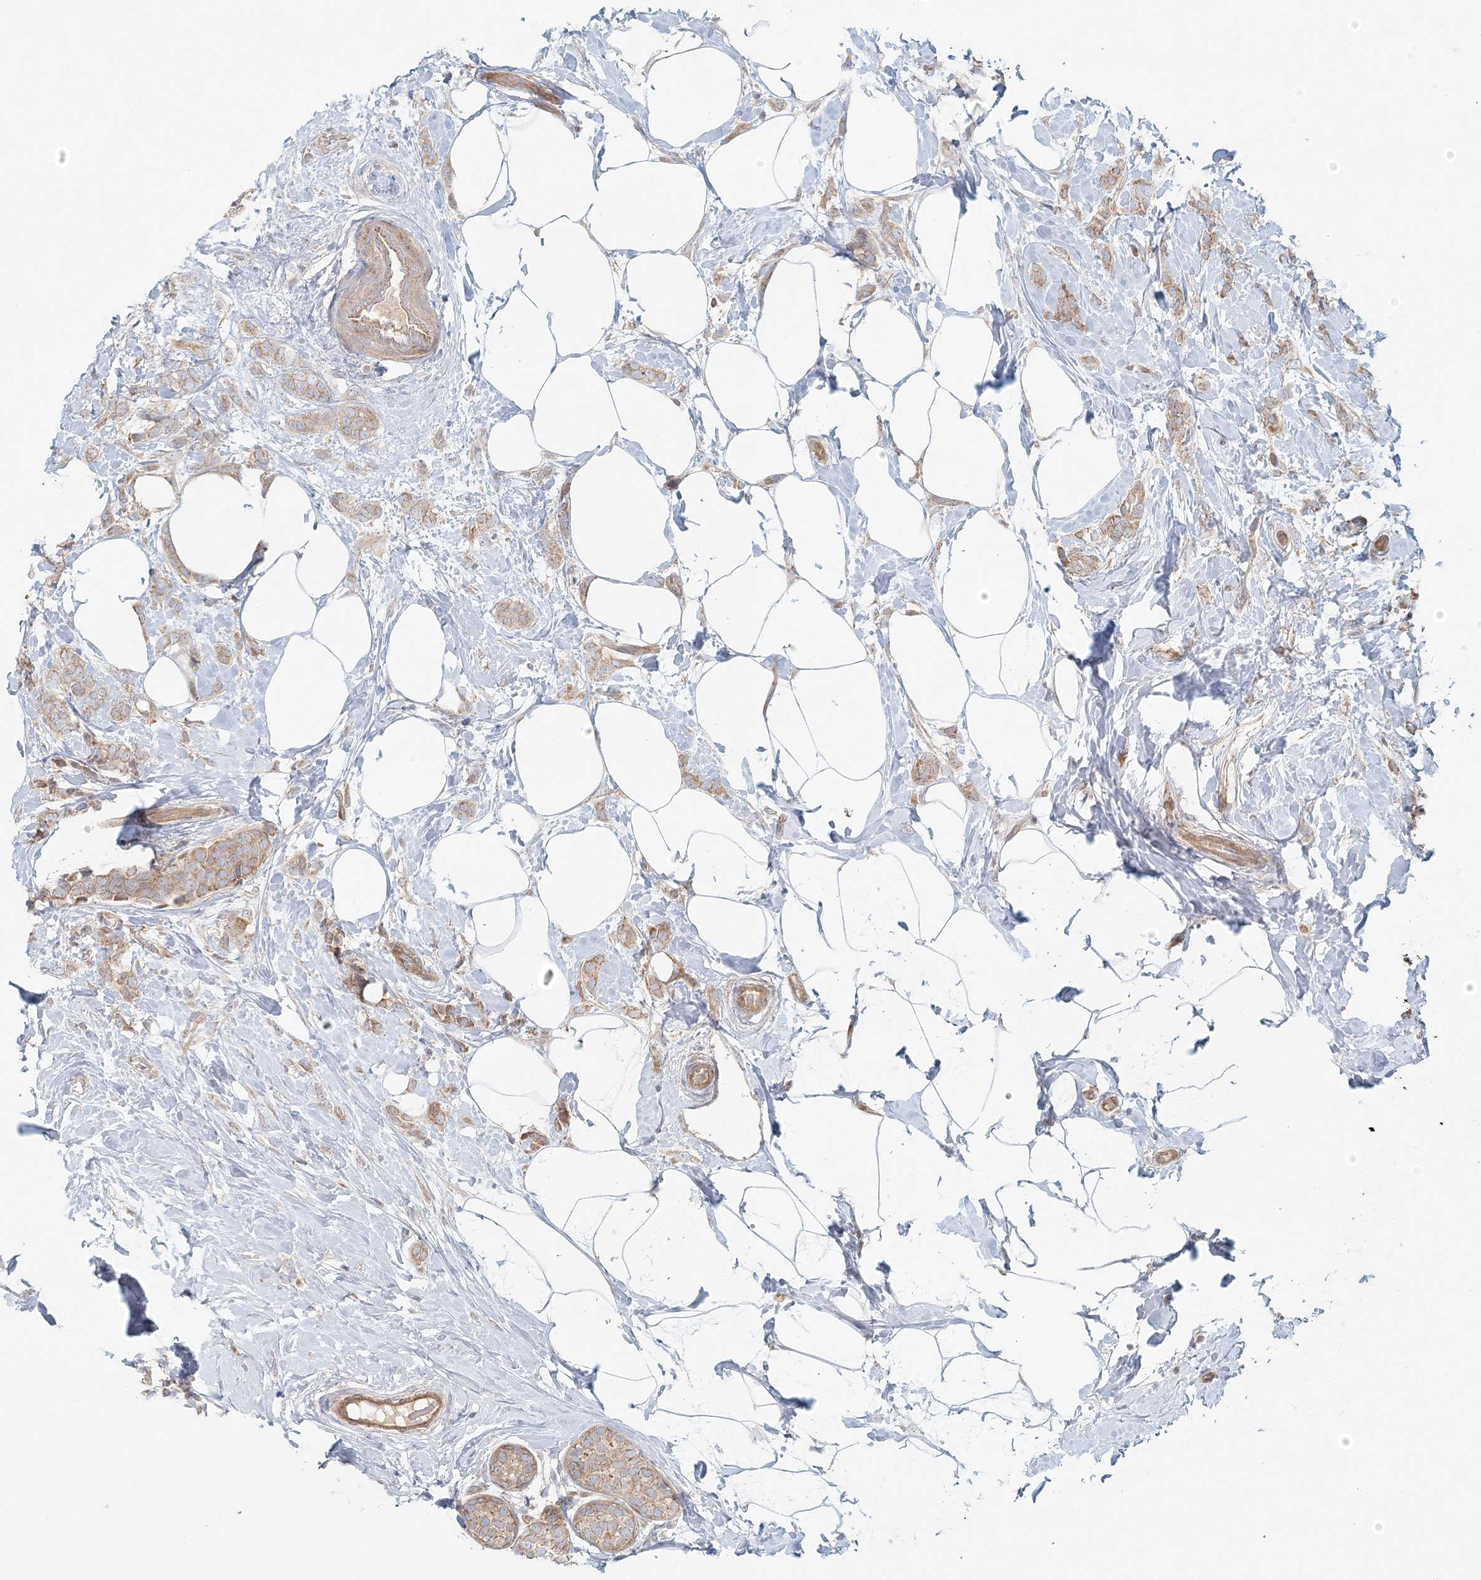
{"staining": {"intensity": "moderate", "quantity": ">75%", "location": "cytoplasmic/membranous"}, "tissue": "breast cancer", "cell_type": "Tumor cells", "image_type": "cancer", "snomed": [{"axis": "morphology", "description": "Lobular carcinoma, in situ"}, {"axis": "morphology", "description": "Lobular carcinoma"}, {"axis": "topography", "description": "Breast"}], "caption": "About >75% of tumor cells in breast lobular carcinoma demonstrate moderate cytoplasmic/membranous protein expression as visualized by brown immunohistochemical staining.", "gene": "KIAA0232", "patient": {"sex": "female", "age": 41}}